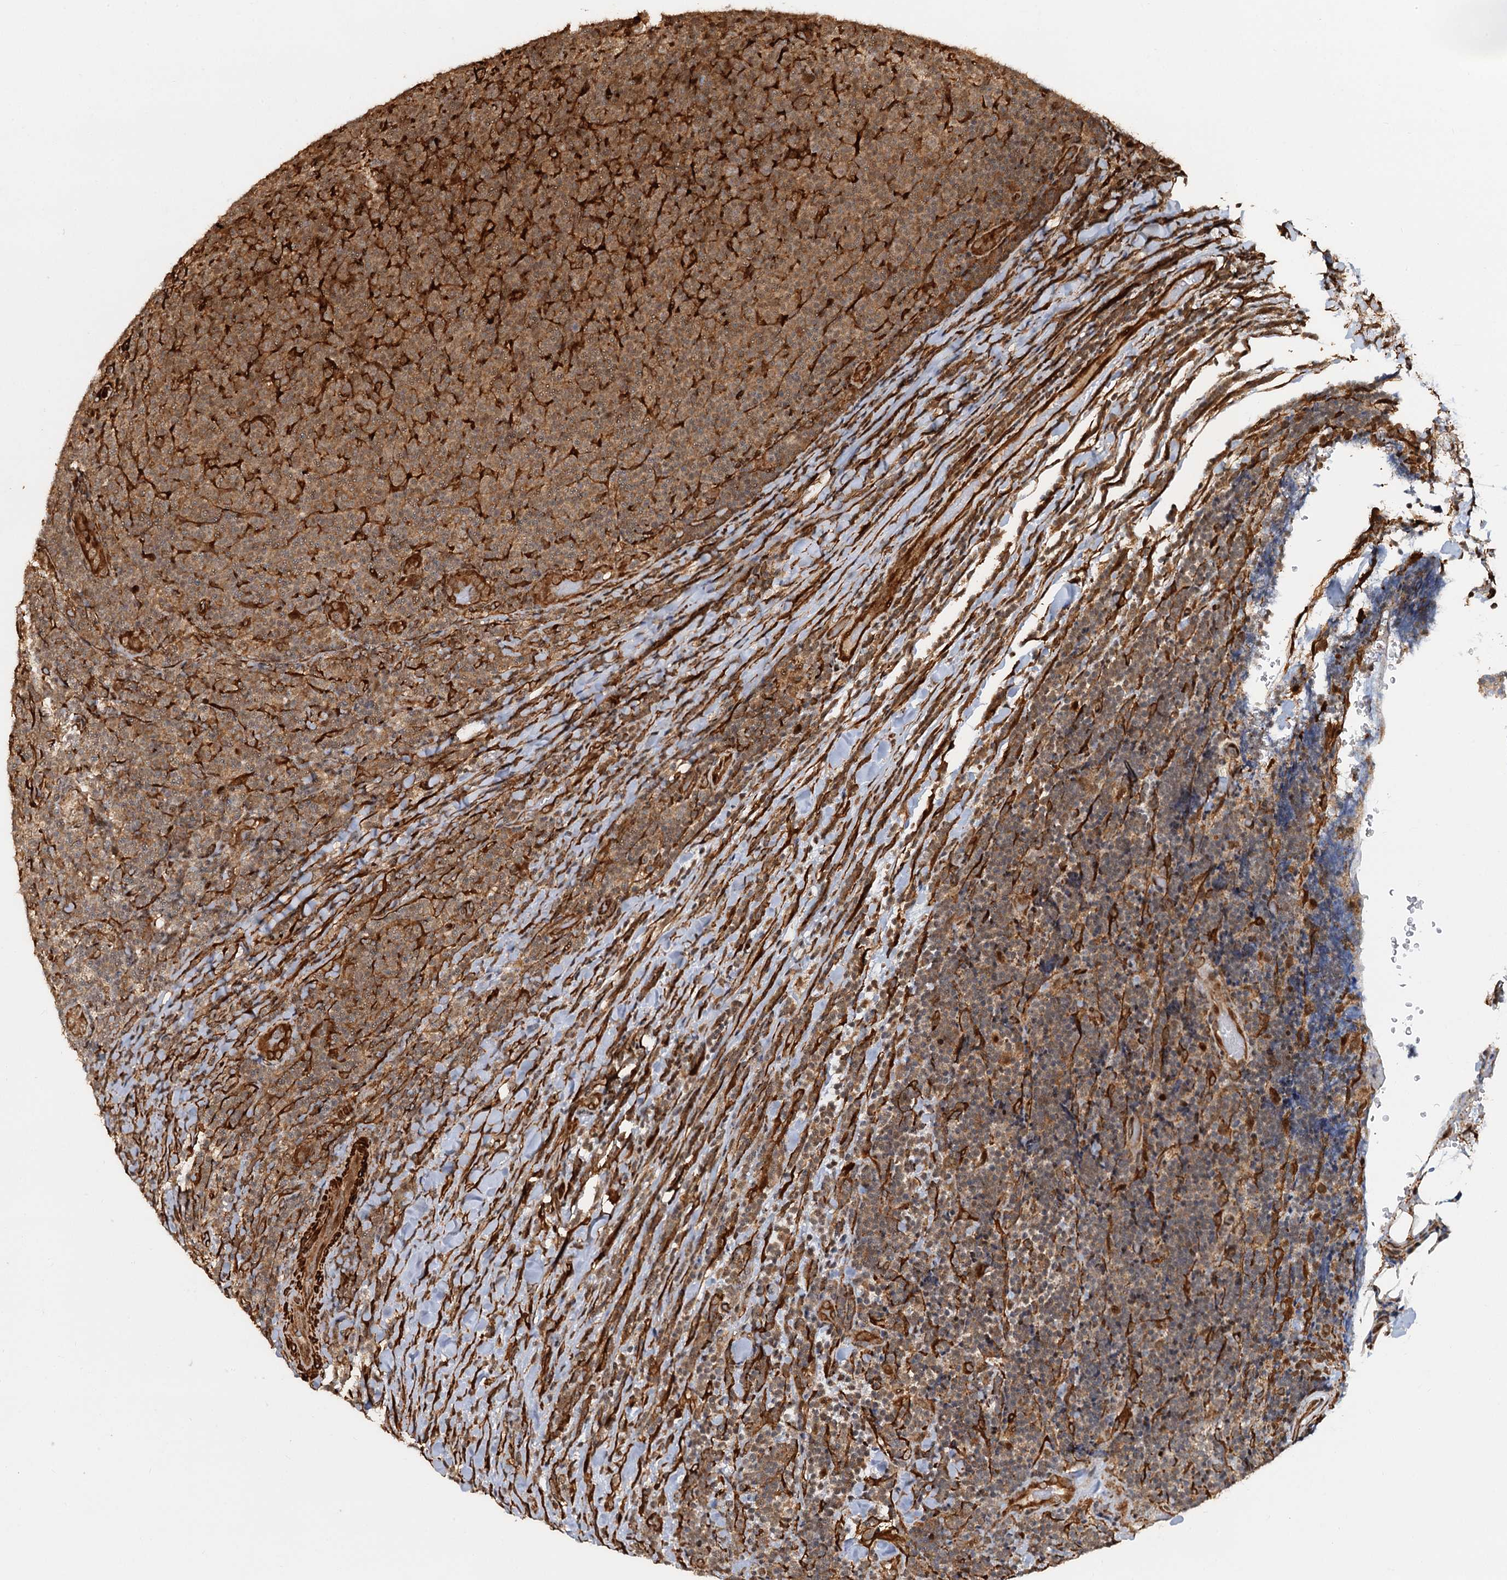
{"staining": {"intensity": "moderate", "quantity": "25%-75%", "location": "cytoplasmic/membranous"}, "tissue": "lymphoma", "cell_type": "Tumor cells", "image_type": "cancer", "snomed": [{"axis": "morphology", "description": "Malignant lymphoma, non-Hodgkin's type, Low grade"}, {"axis": "topography", "description": "Lymph node"}], "caption": "This histopathology image demonstrates IHC staining of human lymphoma, with medium moderate cytoplasmic/membranous positivity in about 25%-75% of tumor cells.", "gene": "SNRNP25", "patient": {"sex": "male", "age": 66}}